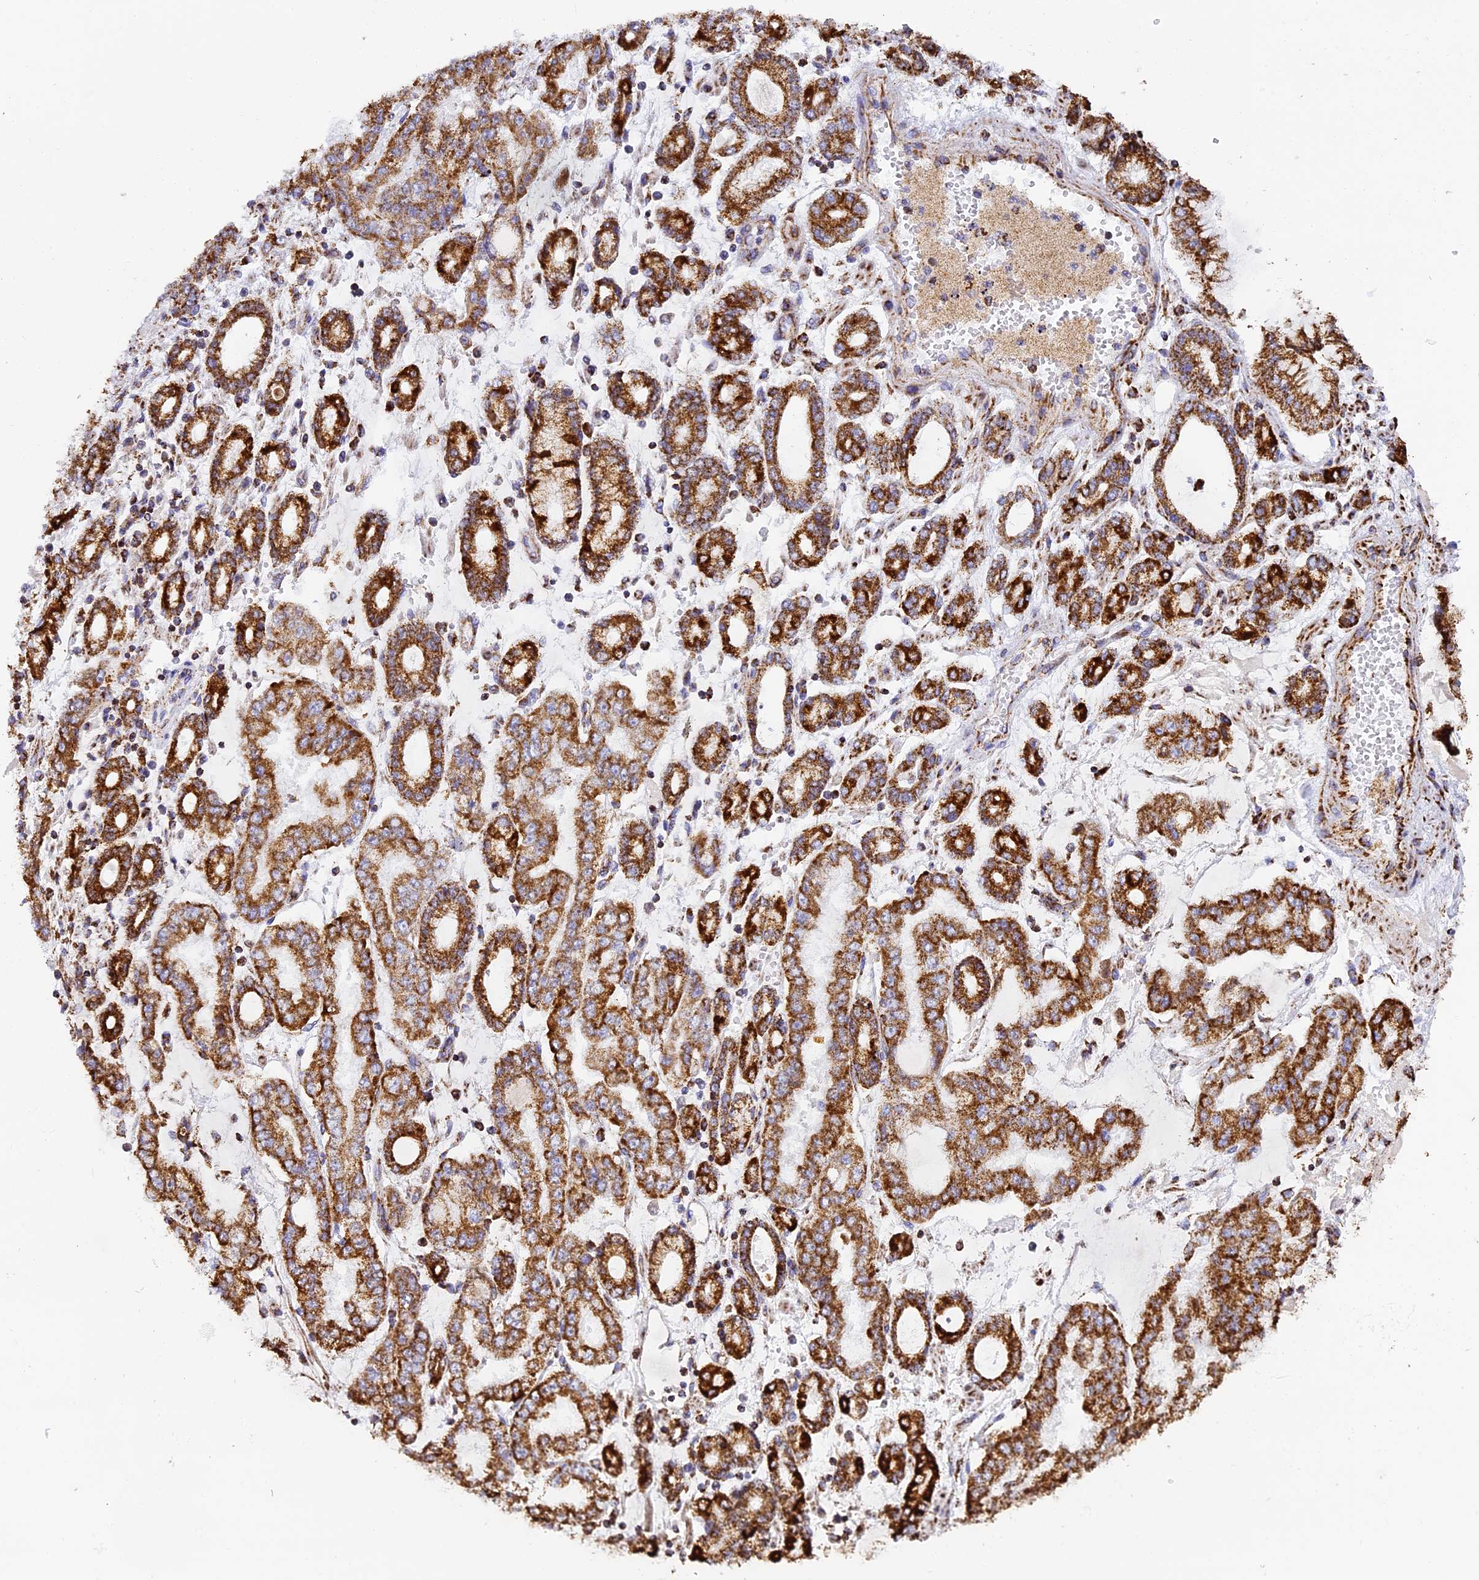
{"staining": {"intensity": "strong", "quantity": ">75%", "location": "cytoplasmic/membranous"}, "tissue": "stomach cancer", "cell_type": "Tumor cells", "image_type": "cancer", "snomed": [{"axis": "morphology", "description": "Adenocarcinoma, NOS"}, {"axis": "topography", "description": "Stomach"}], "caption": "Strong cytoplasmic/membranous protein staining is seen in approximately >75% of tumor cells in stomach adenocarcinoma.", "gene": "STK17A", "patient": {"sex": "male", "age": 76}}